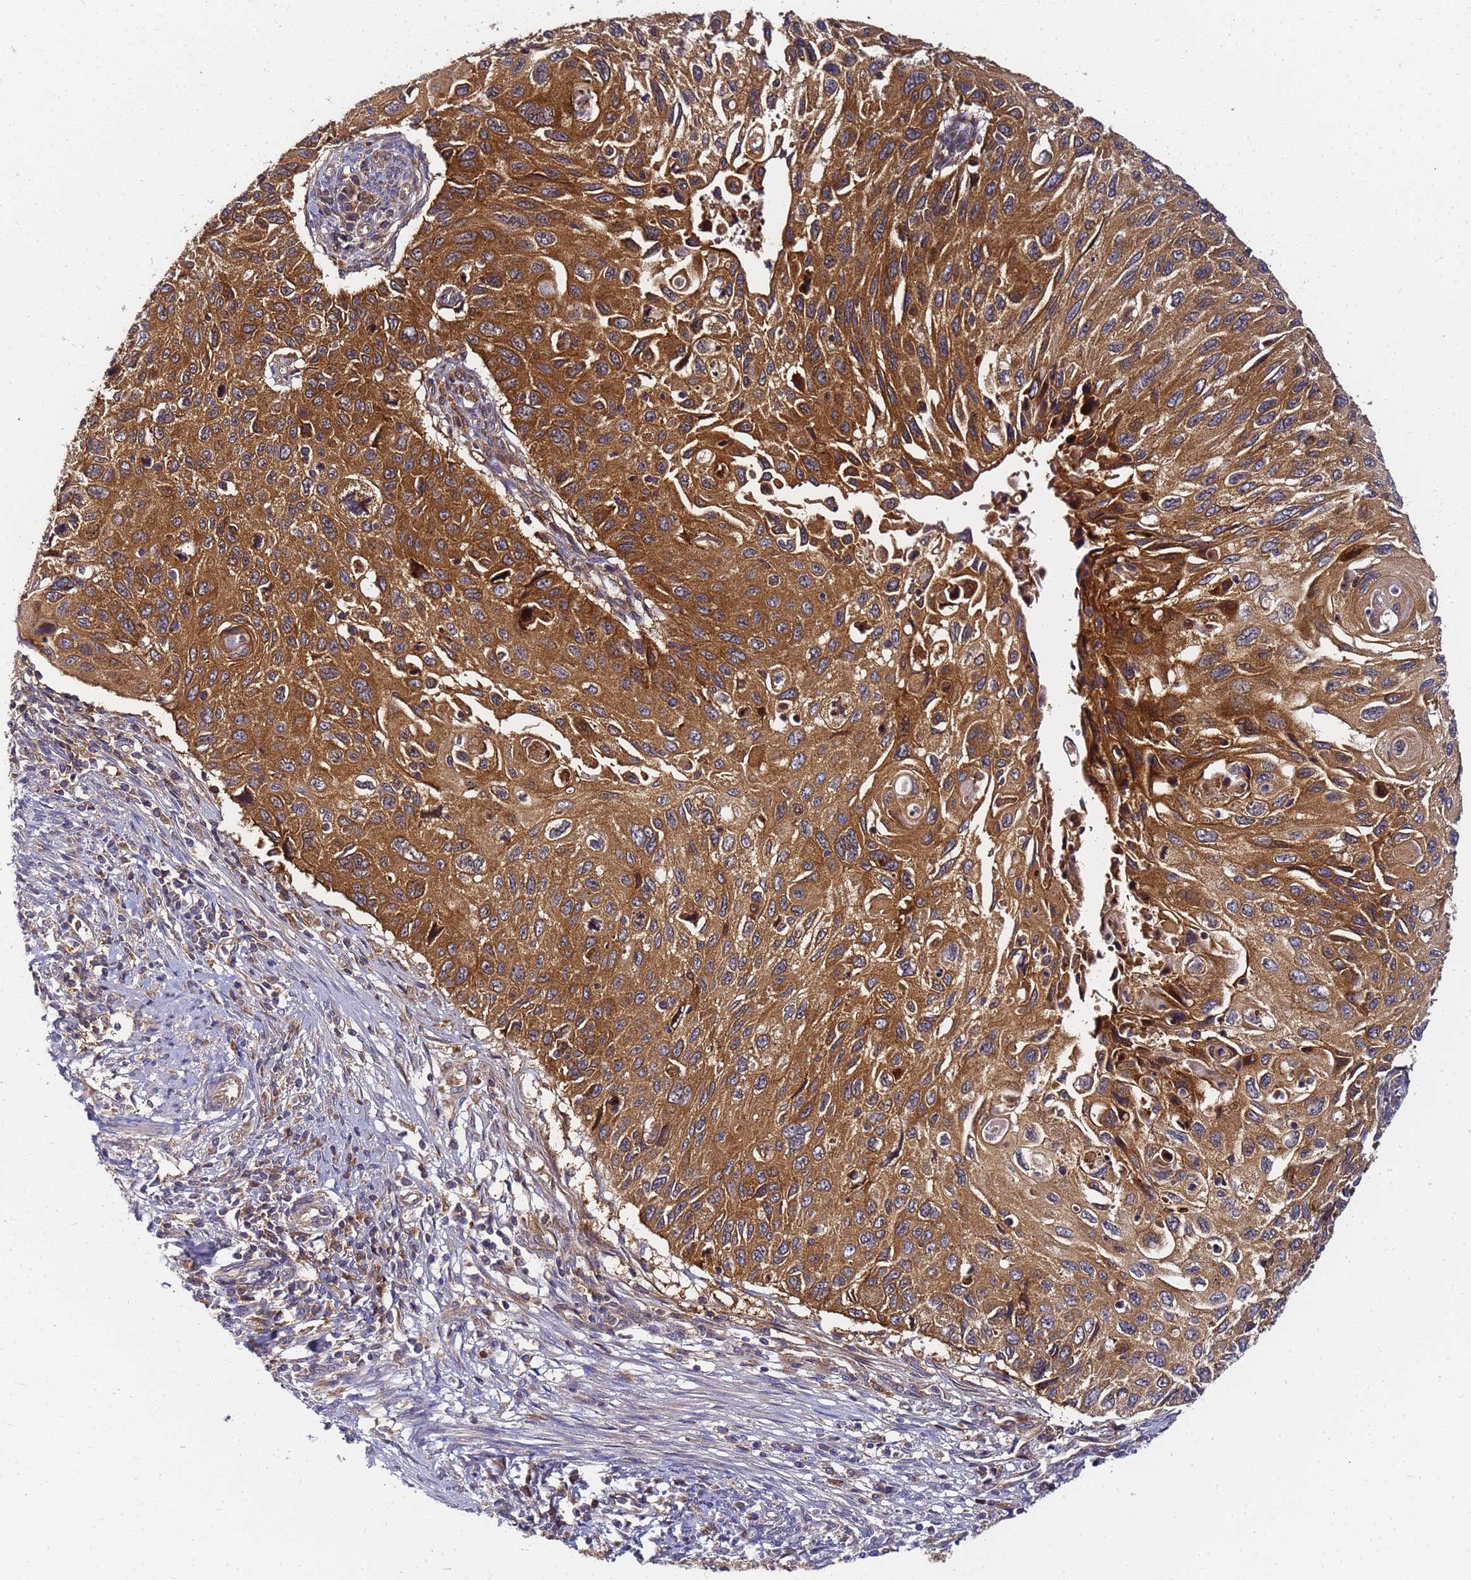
{"staining": {"intensity": "moderate", "quantity": ">75%", "location": "cytoplasmic/membranous"}, "tissue": "cervical cancer", "cell_type": "Tumor cells", "image_type": "cancer", "snomed": [{"axis": "morphology", "description": "Squamous cell carcinoma, NOS"}, {"axis": "topography", "description": "Cervix"}], "caption": "Cervical squamous cell carcinoma was stained to show a protein in brown. There is medium levels of moderate cytoplasmic/membranous positivity in approximately >75% of tumor cells.", "gene": "CHM", "patient": {"sex": "female", "age": 70}}